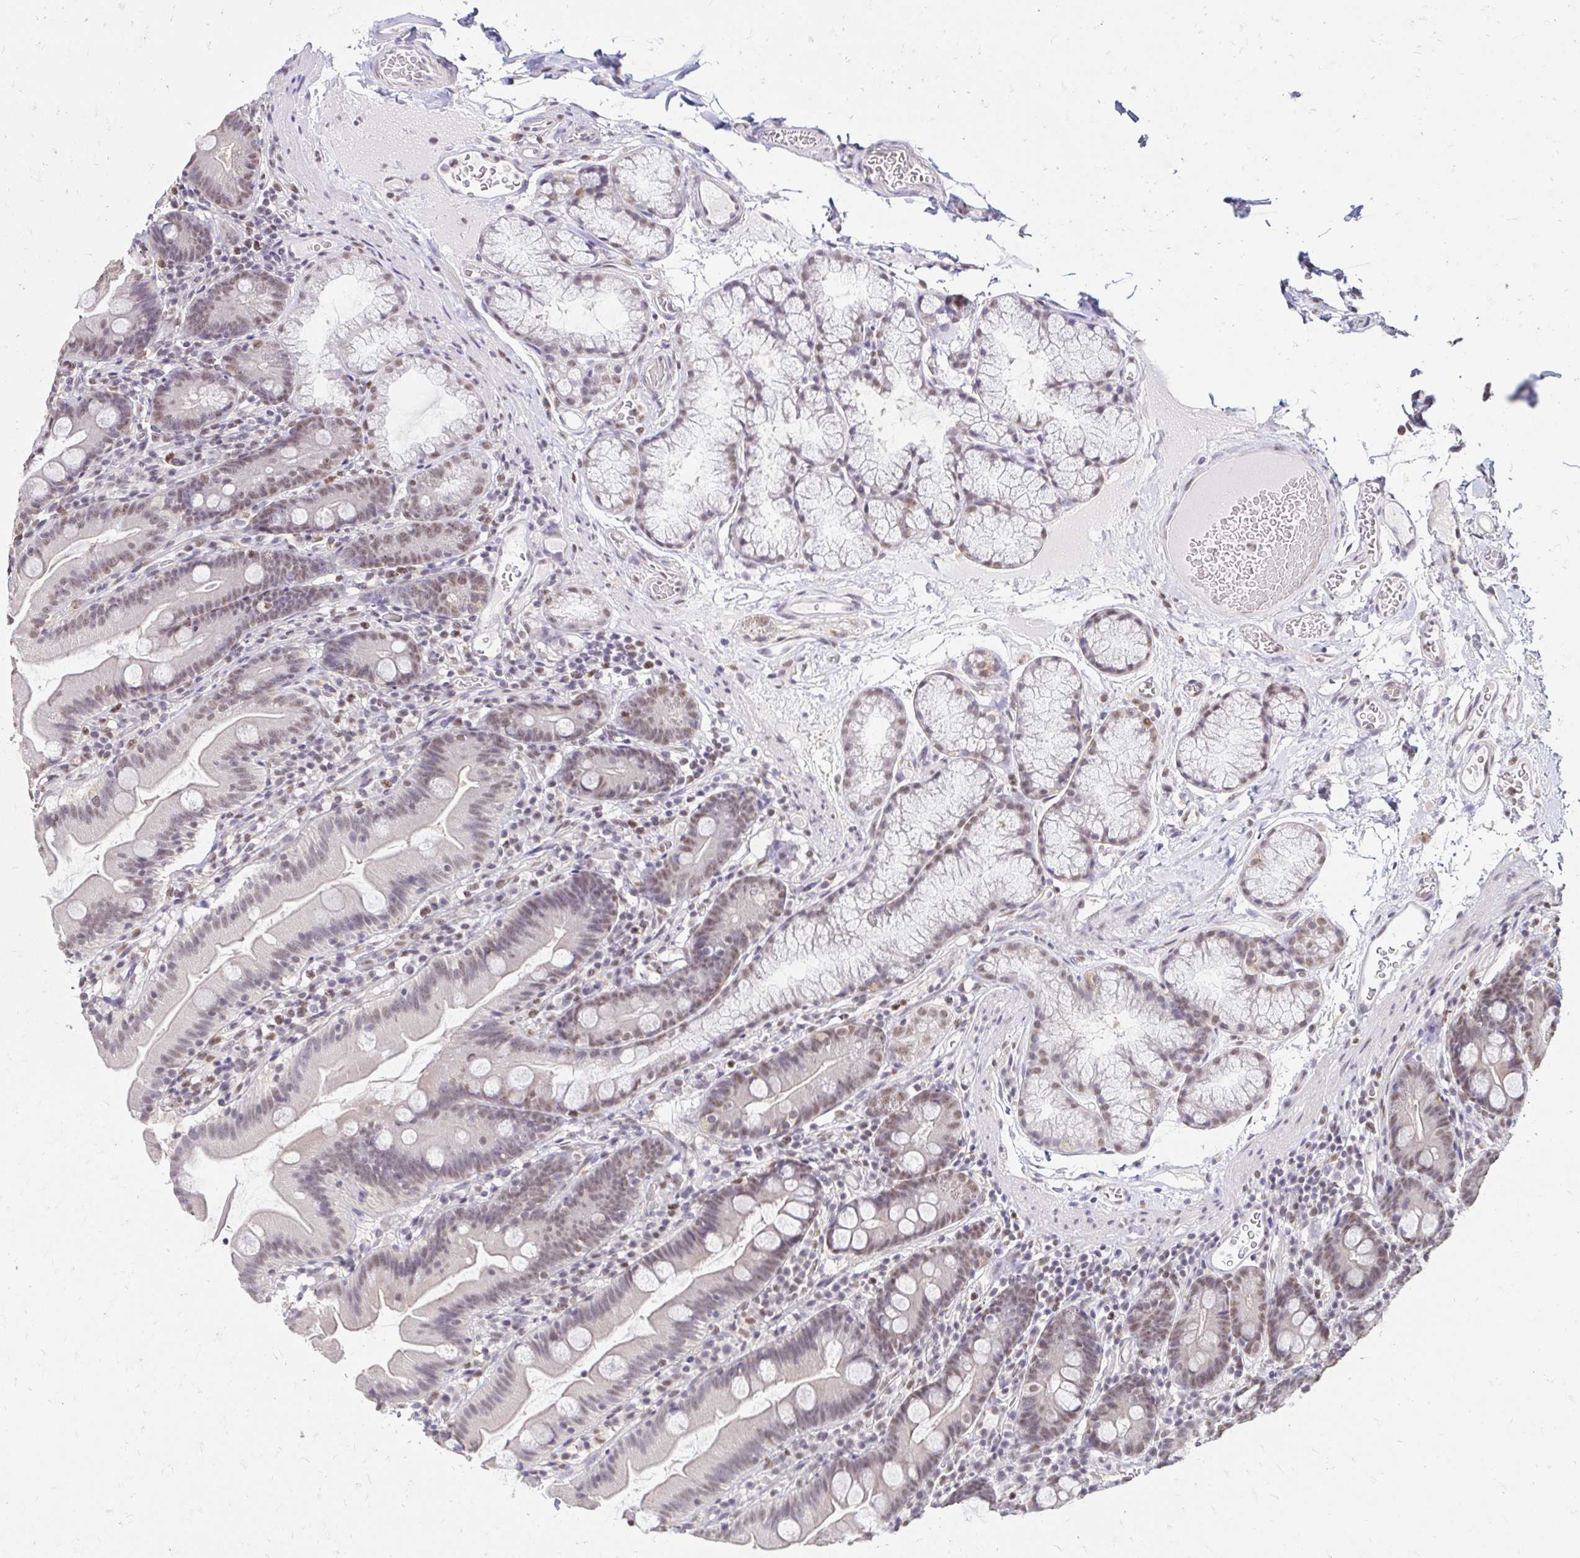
{"staining": {"intensity": "weak", "quantity": "25%-75%", "location": "nuclear"}, "tissue": "duodenum", "cell_type": "Glandular cells", "image_type": "normal", "snomed": [{"axis": "morphology", "description": "Normal tissue, NOS"}, {"axis": "topography", "description": "Duodenum"}], "caption": "An immunohistochemistry histopathology image of unremarkable tissue is shown. Protein staining in brown shows weak nuclear positivity in duodenum within glandular cells. The protein is stained brown, and the nuclei are stained in blue (DAB IHC with brightfield microscopy, high magnification).", "gene": "RIMS4", "patient": {"sex": "female", "age": 67}}